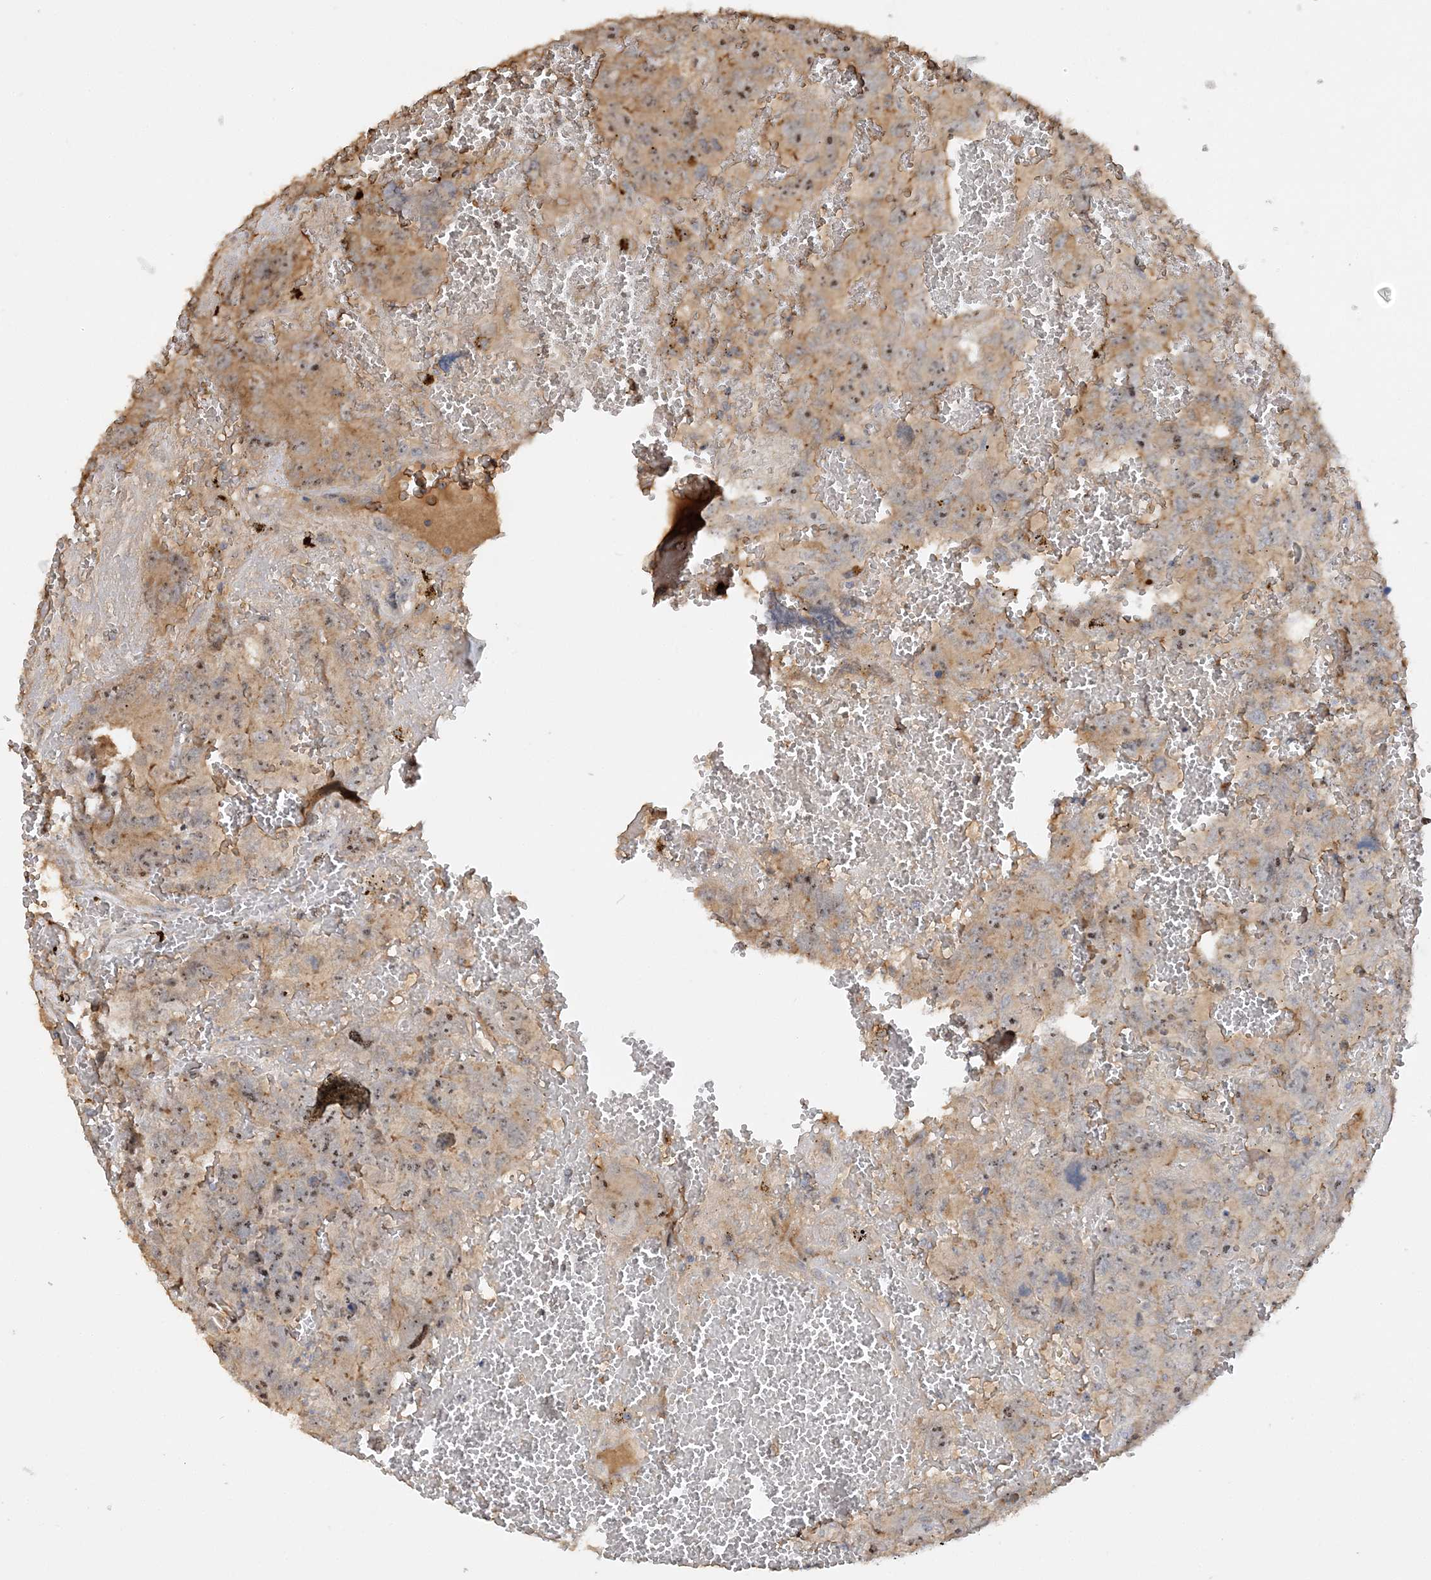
{"staining": {"intensity": "moderate", "quantity": "25%-75%", "location": "cytoplasmic/membranous,nuclear"}, "tissue": "testis cancer", "cell_type": "Tumor cells", "image_type": "cancer", "snomed": [{"axis": "morphology", "description": "Carcinoma, Embryonal, NOS"}, {"axis": "topography", "description": "Testis"}], "caption": "The immunohistochemical stain shows moderate cytoplasmic/membranous and nuclear staining in tumor cells of testis cancer tissue.", "gene": "GRINA", "patient": {"sex": "male", "age": 45}}